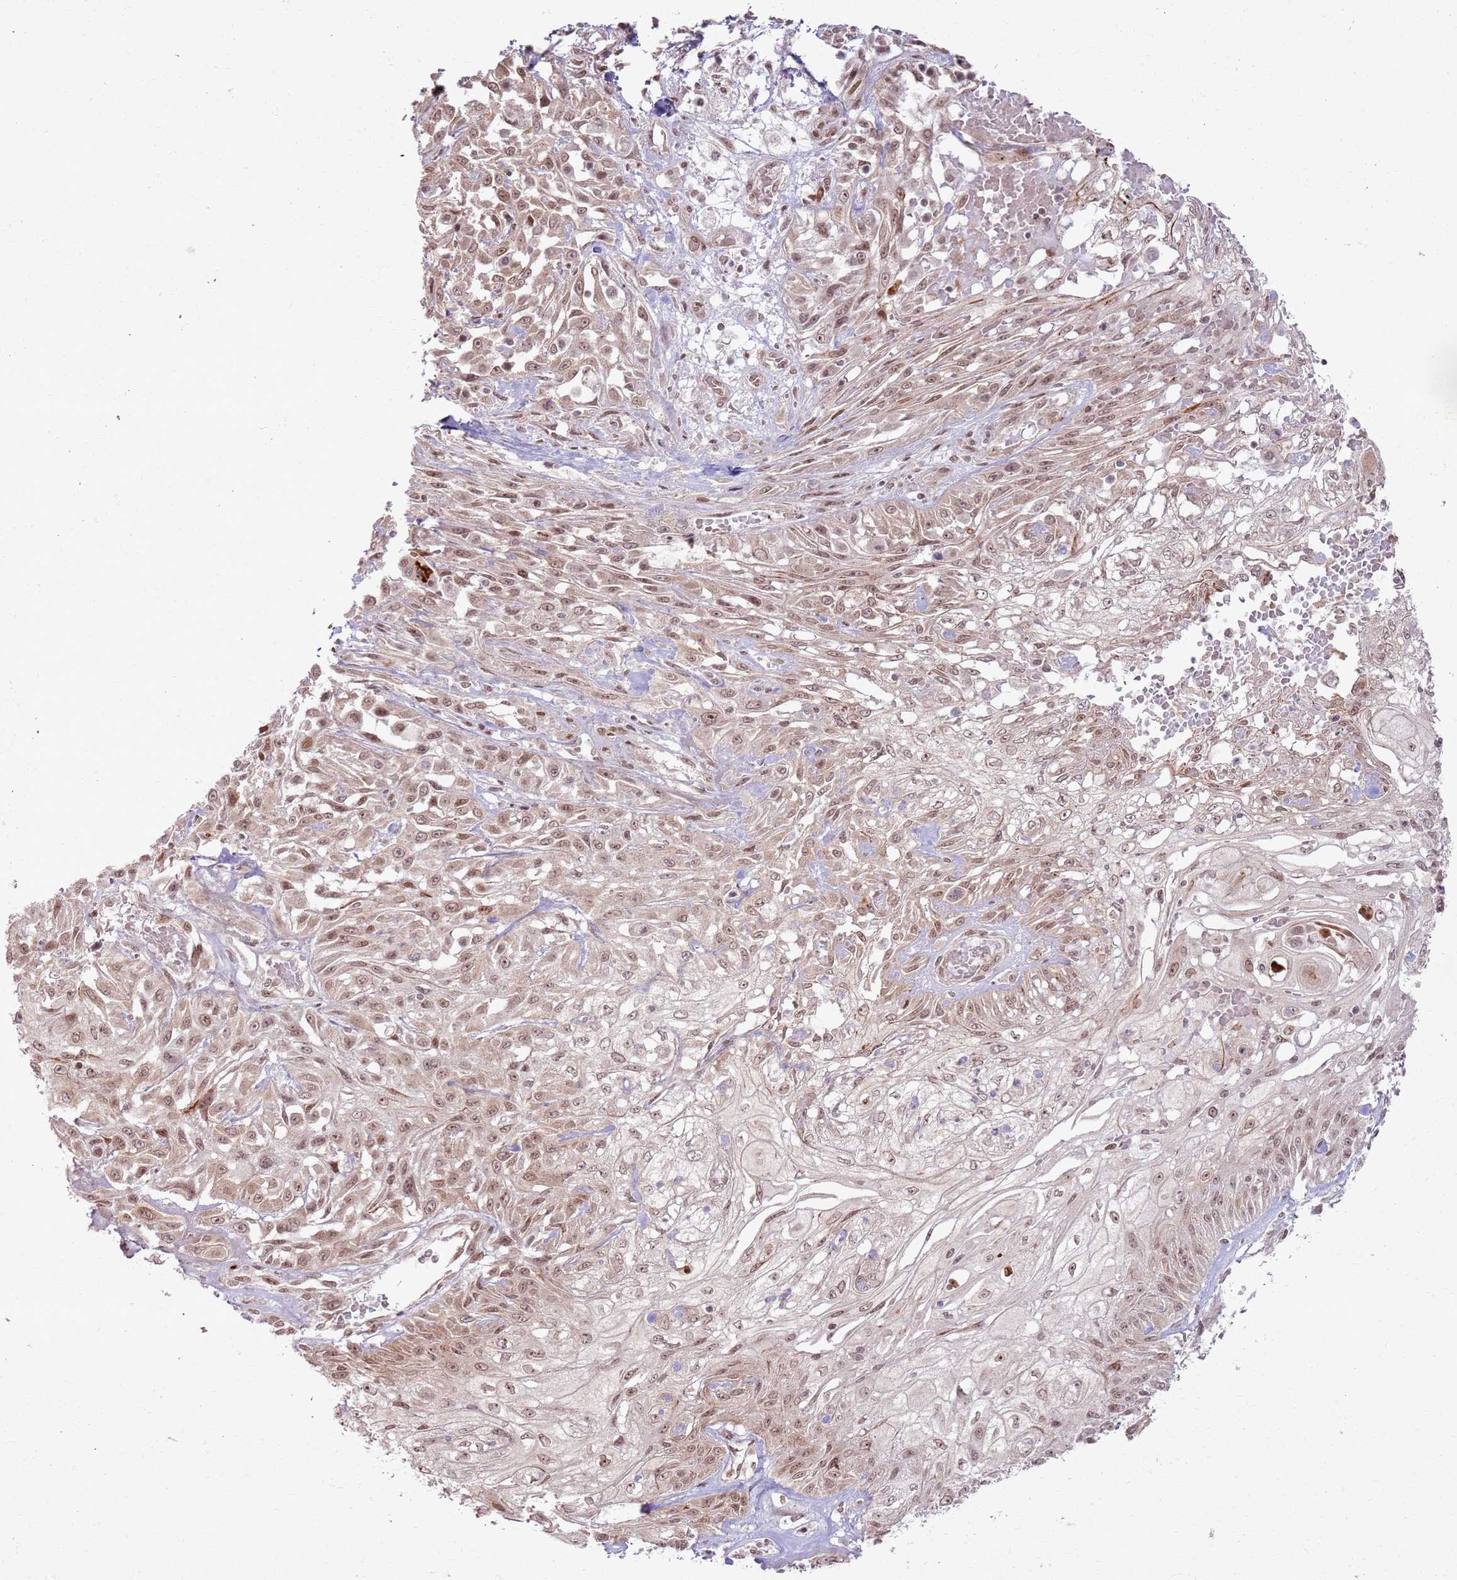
{"staining": {"intensity": "moderate", "quantity": ">75%", "location": "nuclear"}, "tissue": "skin cancer", "cell_type": "Tumor cells", "image_type": "cancer", "snomed": [{"axis": "morphology", "description": "Squamous cell carcinoma, NOS"}, {"axis": "morphology", "description": "Squamous cell carcinoma, metastatic, NOS"}, {"axis": "topography", "description": "Skin"}, {"axis": "topography", "description": "Lymph node"}], "caption": "Immunohistochemistry (IHC) (DAB (3,3'-diaminobenzidine)) staining of human metastatic squamous cell carcinoma (skin) shows moderate nuclear protein positivity in approximately >75% of tumor cells.", "gene": "KLHL36", "patient": {"sex": "male", "age": 75}}